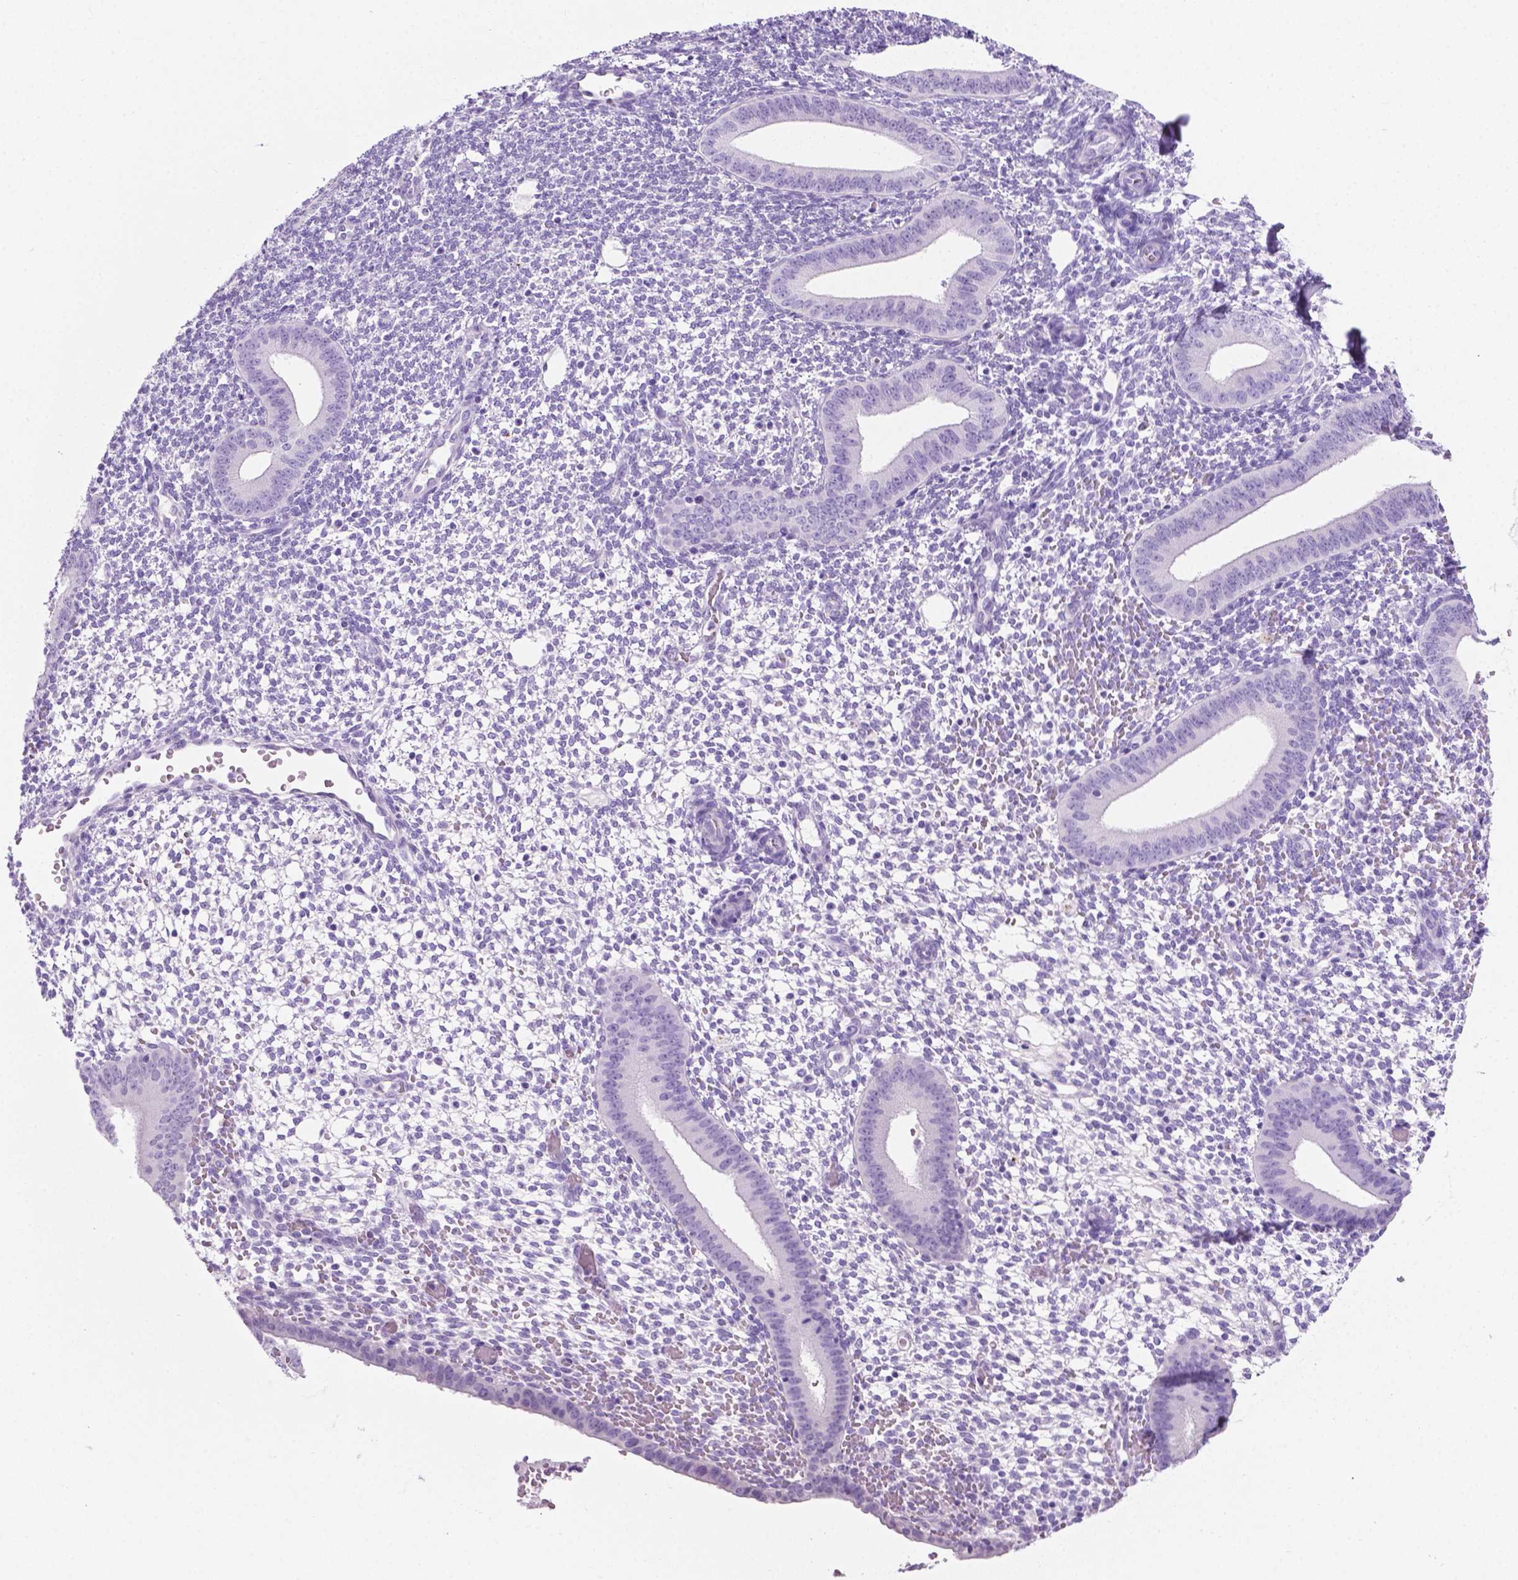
{"staining": {"intensity": "negative", "quantity": "none", "location": "none"}, "tissue": "endometrium", "cell_type": "Cells in endometrial stroma", "image_type": "normal", "snomed": [{"axis": "morphology", "description": "Normal tissue, NOS"}, {"axis": "topography", "description": "Endometrium"}], "caption": "Immunohistochemistry (IHC) histopathology image of normal endometrium: endometrium stained with DAB (3,3'-diaminobenzidine) demonstrates no significant protein positivity in cells in endometrial stroma.", "gene": "LELP1", "patient": {"sex": "female", "age": 40}}